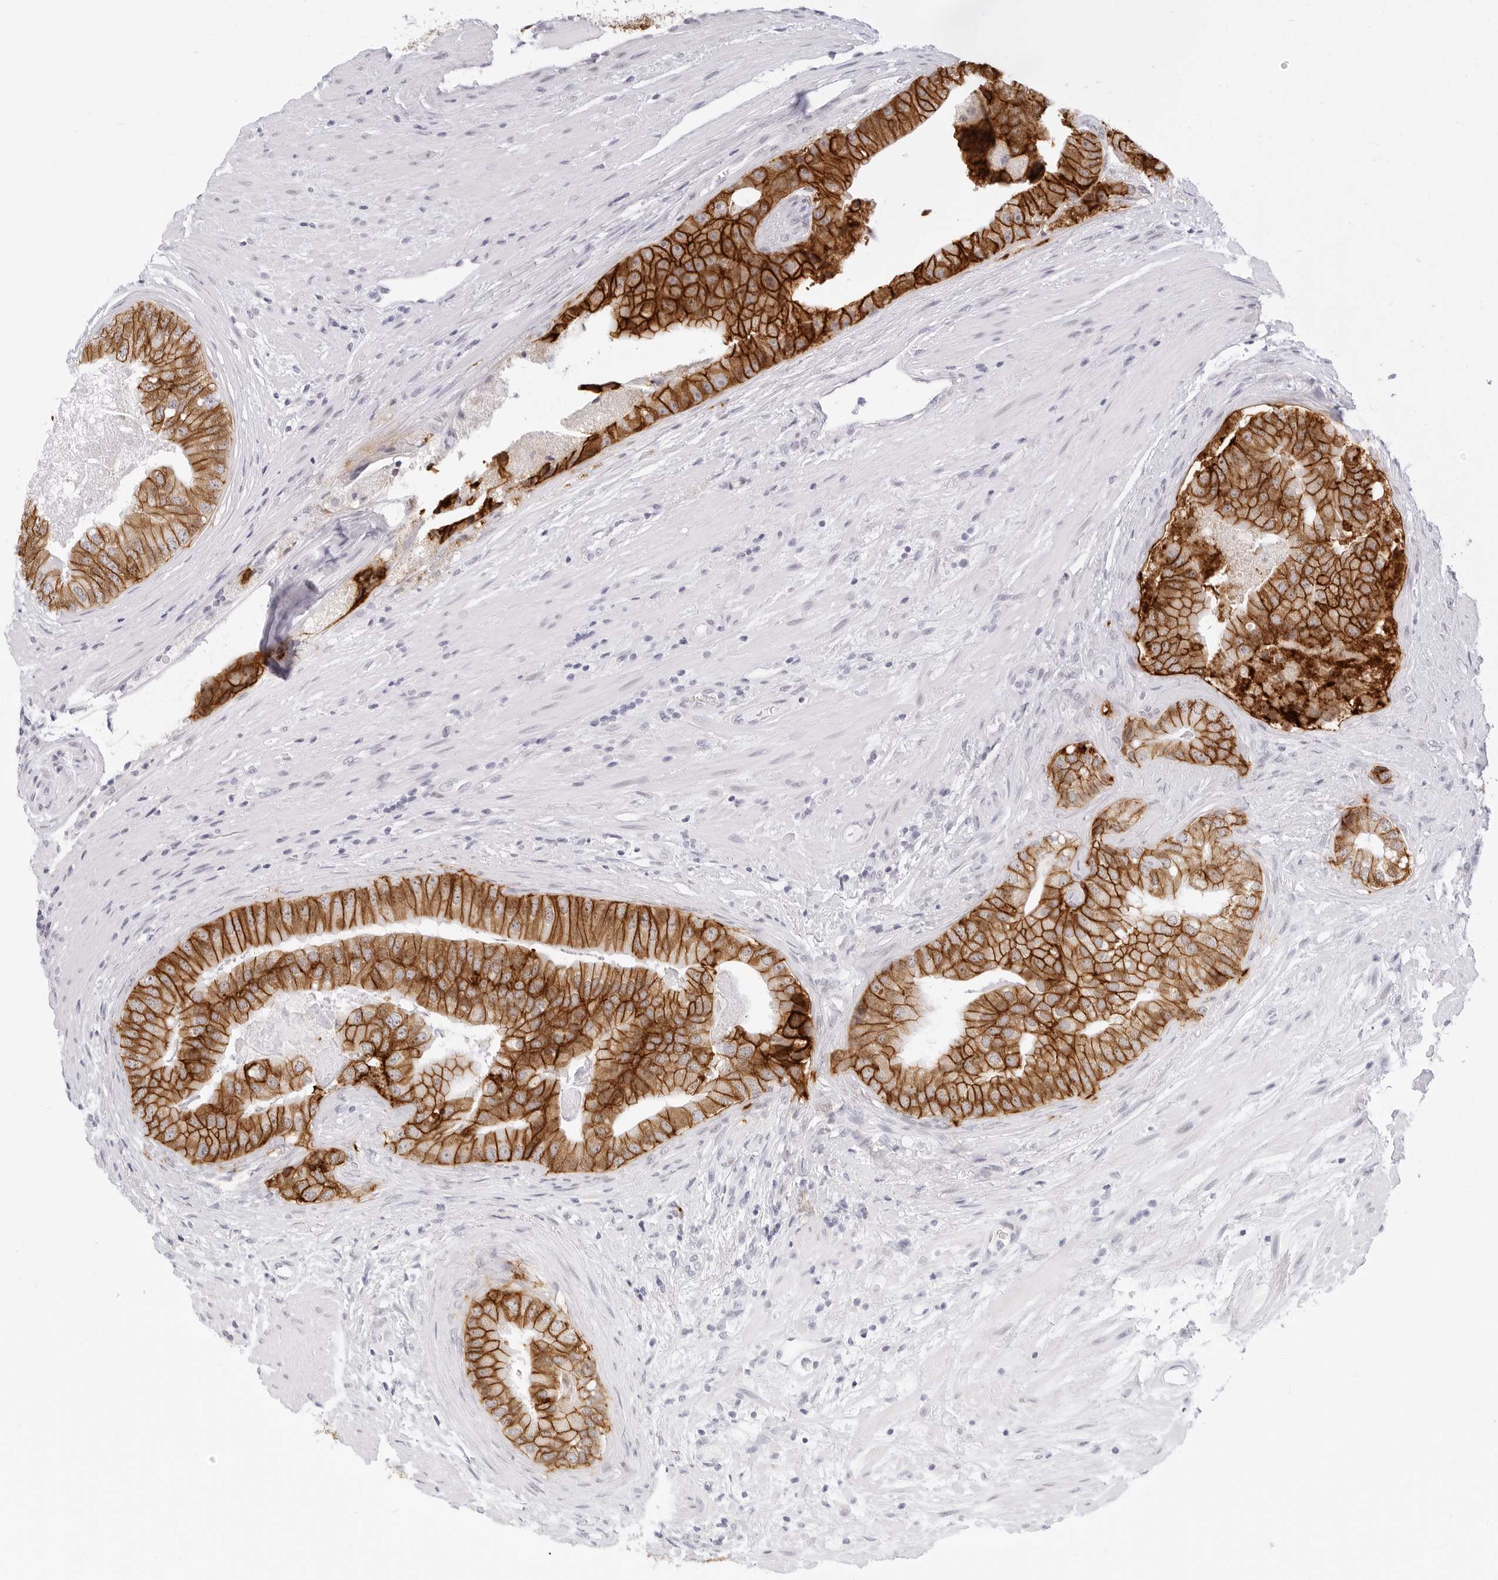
{"staining": {"intensity": "strong", "quantity": ">75%", "location": "cytoplasmic/membranous"}, "tissue": "prostate cancer", "cell_type": "Tumor cells", "image_type": "cancer", "snomed": [{"axis": "morphology", "description": "Adenocarcinoma, High grade"}, {"axis": "topography", "description": "Prostate"}], "caption": "Immunohistochemical staining of human prostate cancer (high-grade adenocarcinoma) demonstrates high levels of strong cytoplasmic/membranous protein positivity in approximately >75% of tumor cells. (Stains: DAB in brown, nuclei in blue, Microscopy: brightfield microscopy at high magnification).", "gene": "CDH1", "patient": {"sex": "male", "age": 70}}